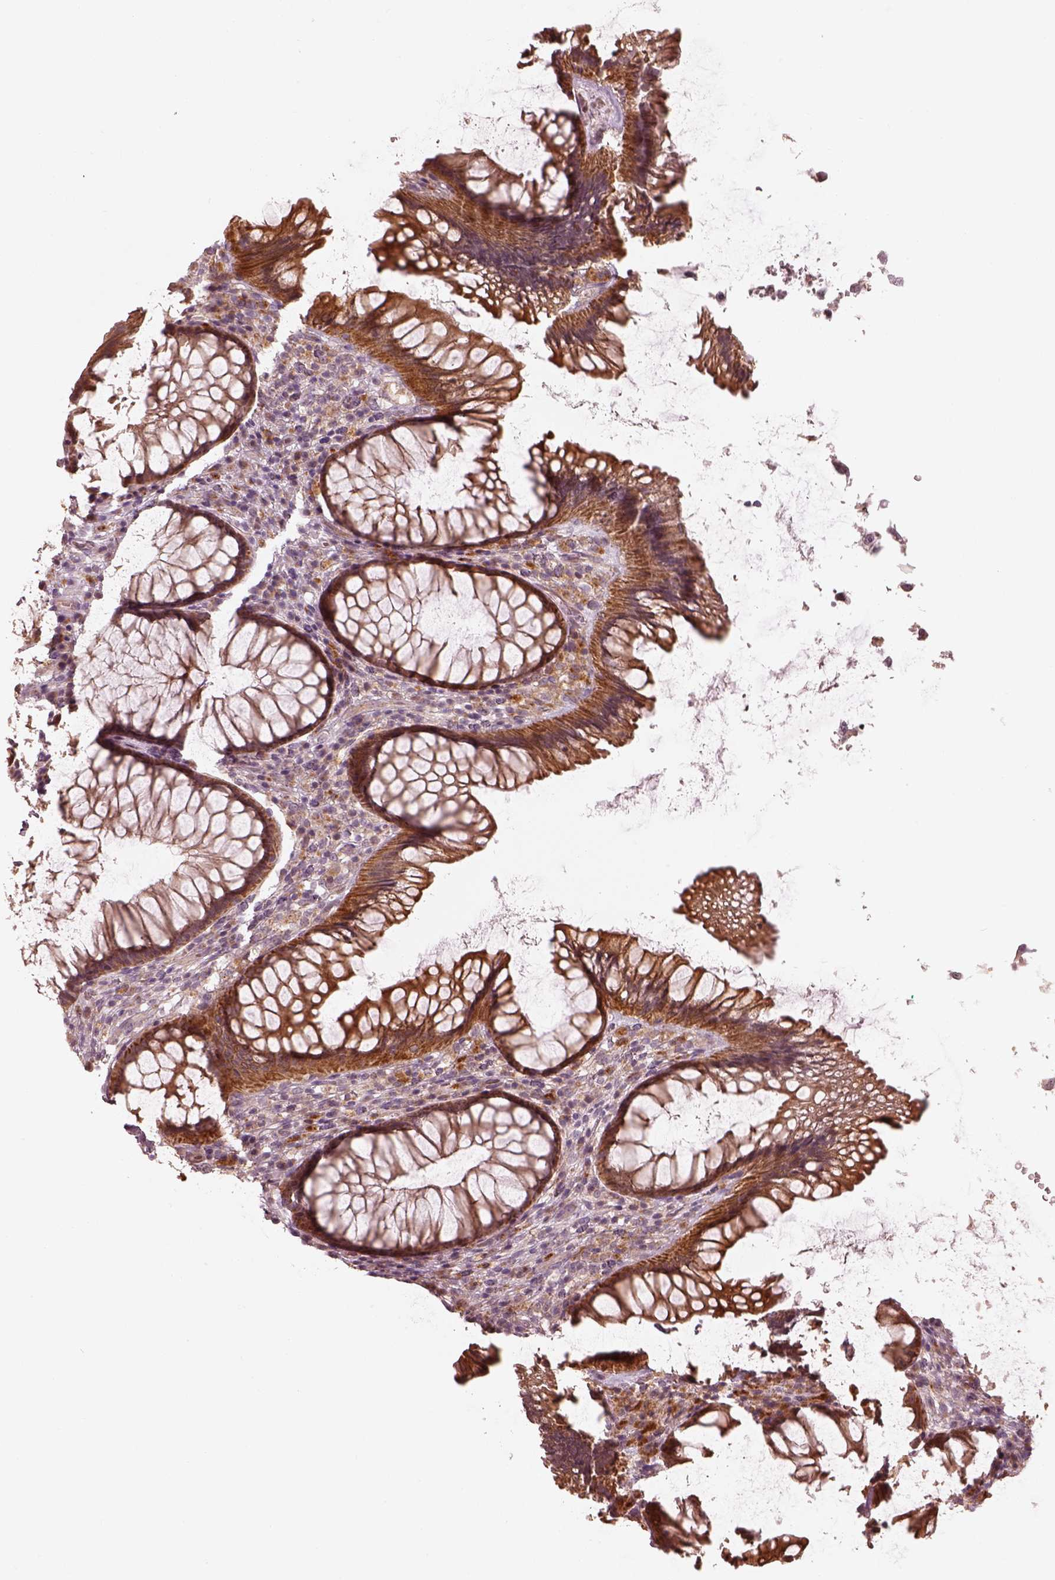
{"staining": {"intensity": "strong", "quantity": "25%-75%", "location": "cytoplasmic/membranous"}, "tissue": "rectum", "cell_type": "Glandular cells", "image_type": "normal", "snomed": [{"axis": "morphology", "description": "Normal tissue, NOS"}, {"axis": "topography", "description": "Smooth muscle"}, {"axis": "topography", "description": "Rectum"}], "caption": "Strong cytoplasmic/membranous positivity for a protein is appreciated in approximately 25%-75% of glandular cells of benign rectum using immunohistochemistry (IHC).", "gene": "SLC25A46", "patient": {"sex": "male", "age": 53}}